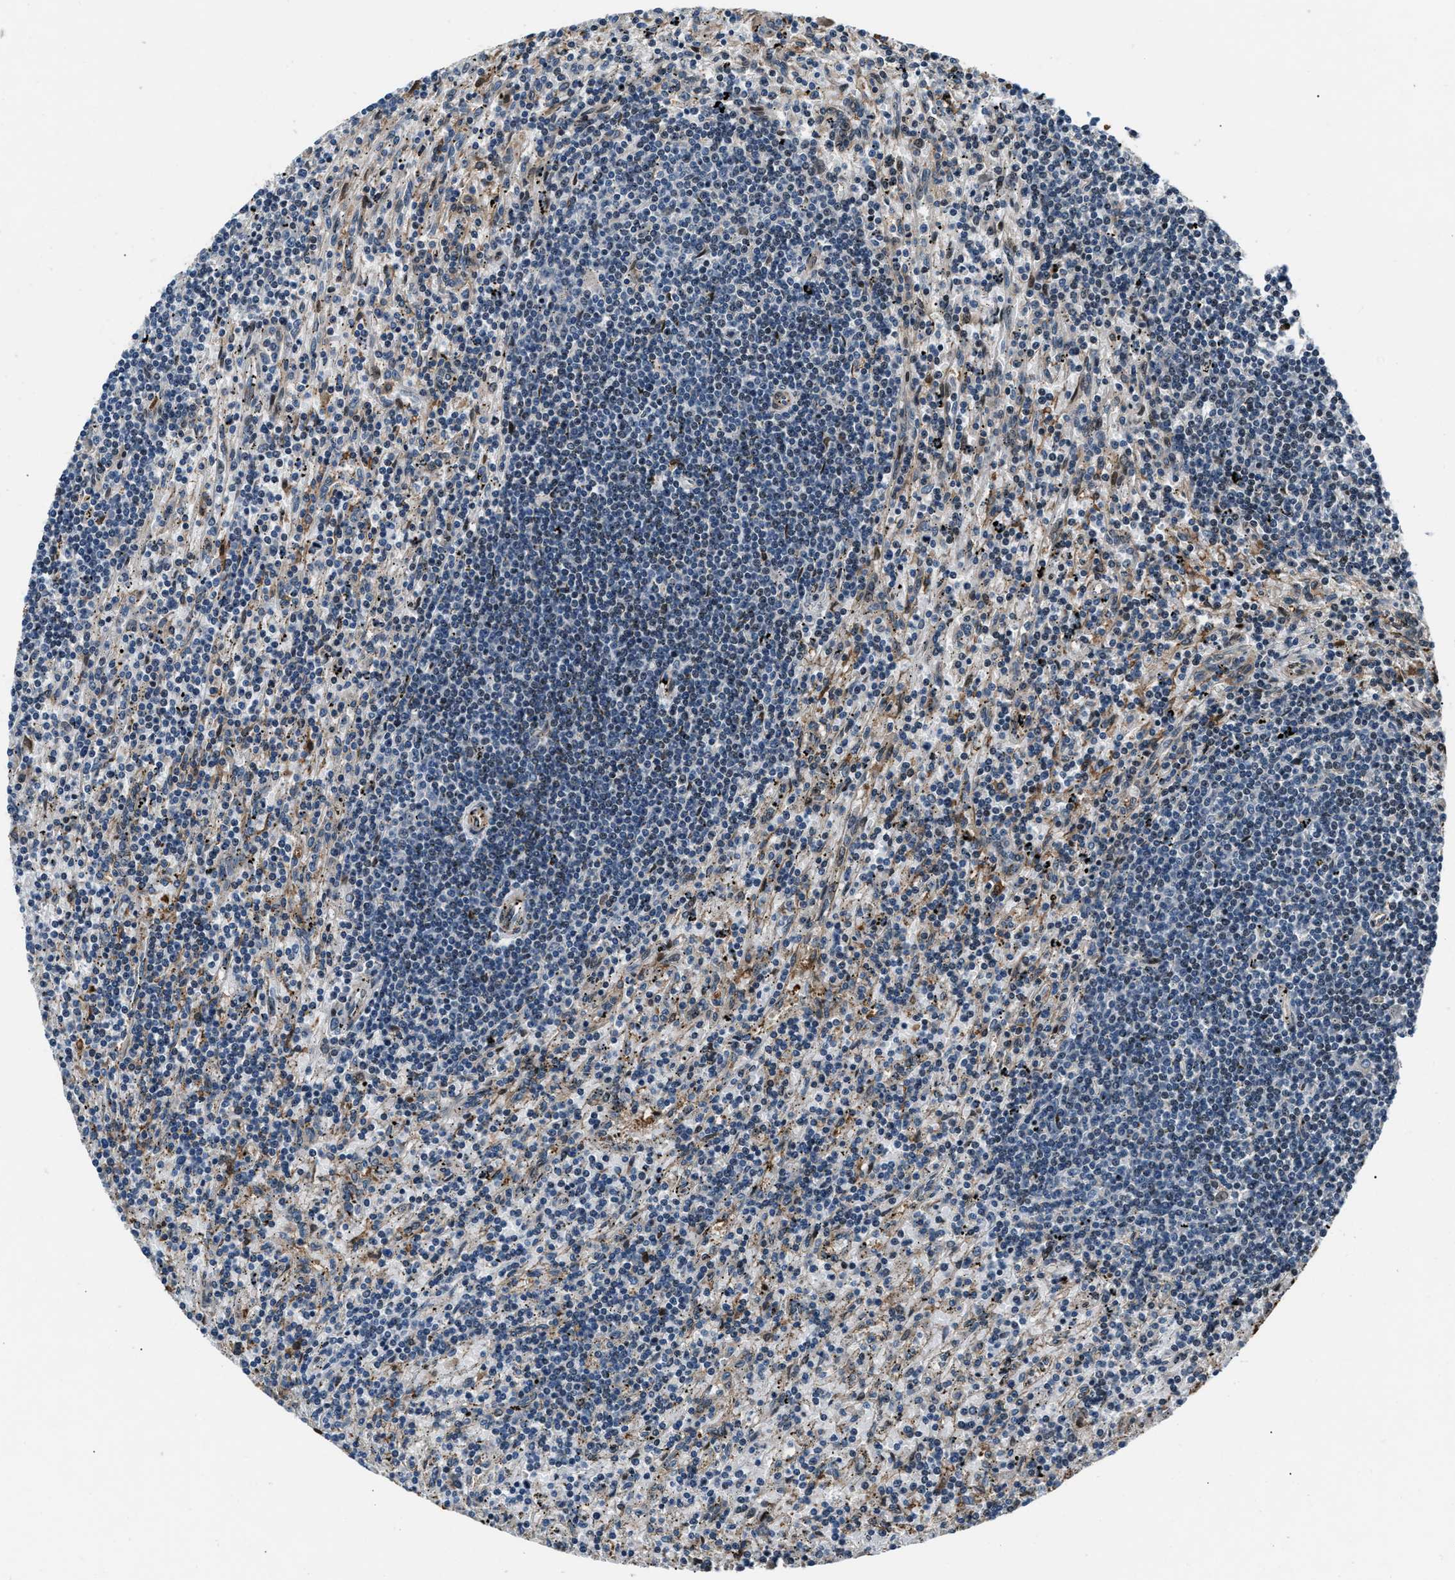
{"staining": {"intensity": "negative", "quantity": "none", "location": "none"}, "tissue": "lymphoma", "cell_type": "Tumor cells", "image_type": "cancer", "snomed": [{"axis": "morphology", "description": "Malignant lymphoma, non-Hodgkin's type, Low grade"}, {"axis": "topography", "description": "Spleen"}], "caption": "Human malignant lymphoma, non-Hodgkin's type (low-grade) stained for a protein using IHC shows no expression in tumor cells.", "gene": "DYNC2I1", "patient": {"sex": "male", "age": 76}}